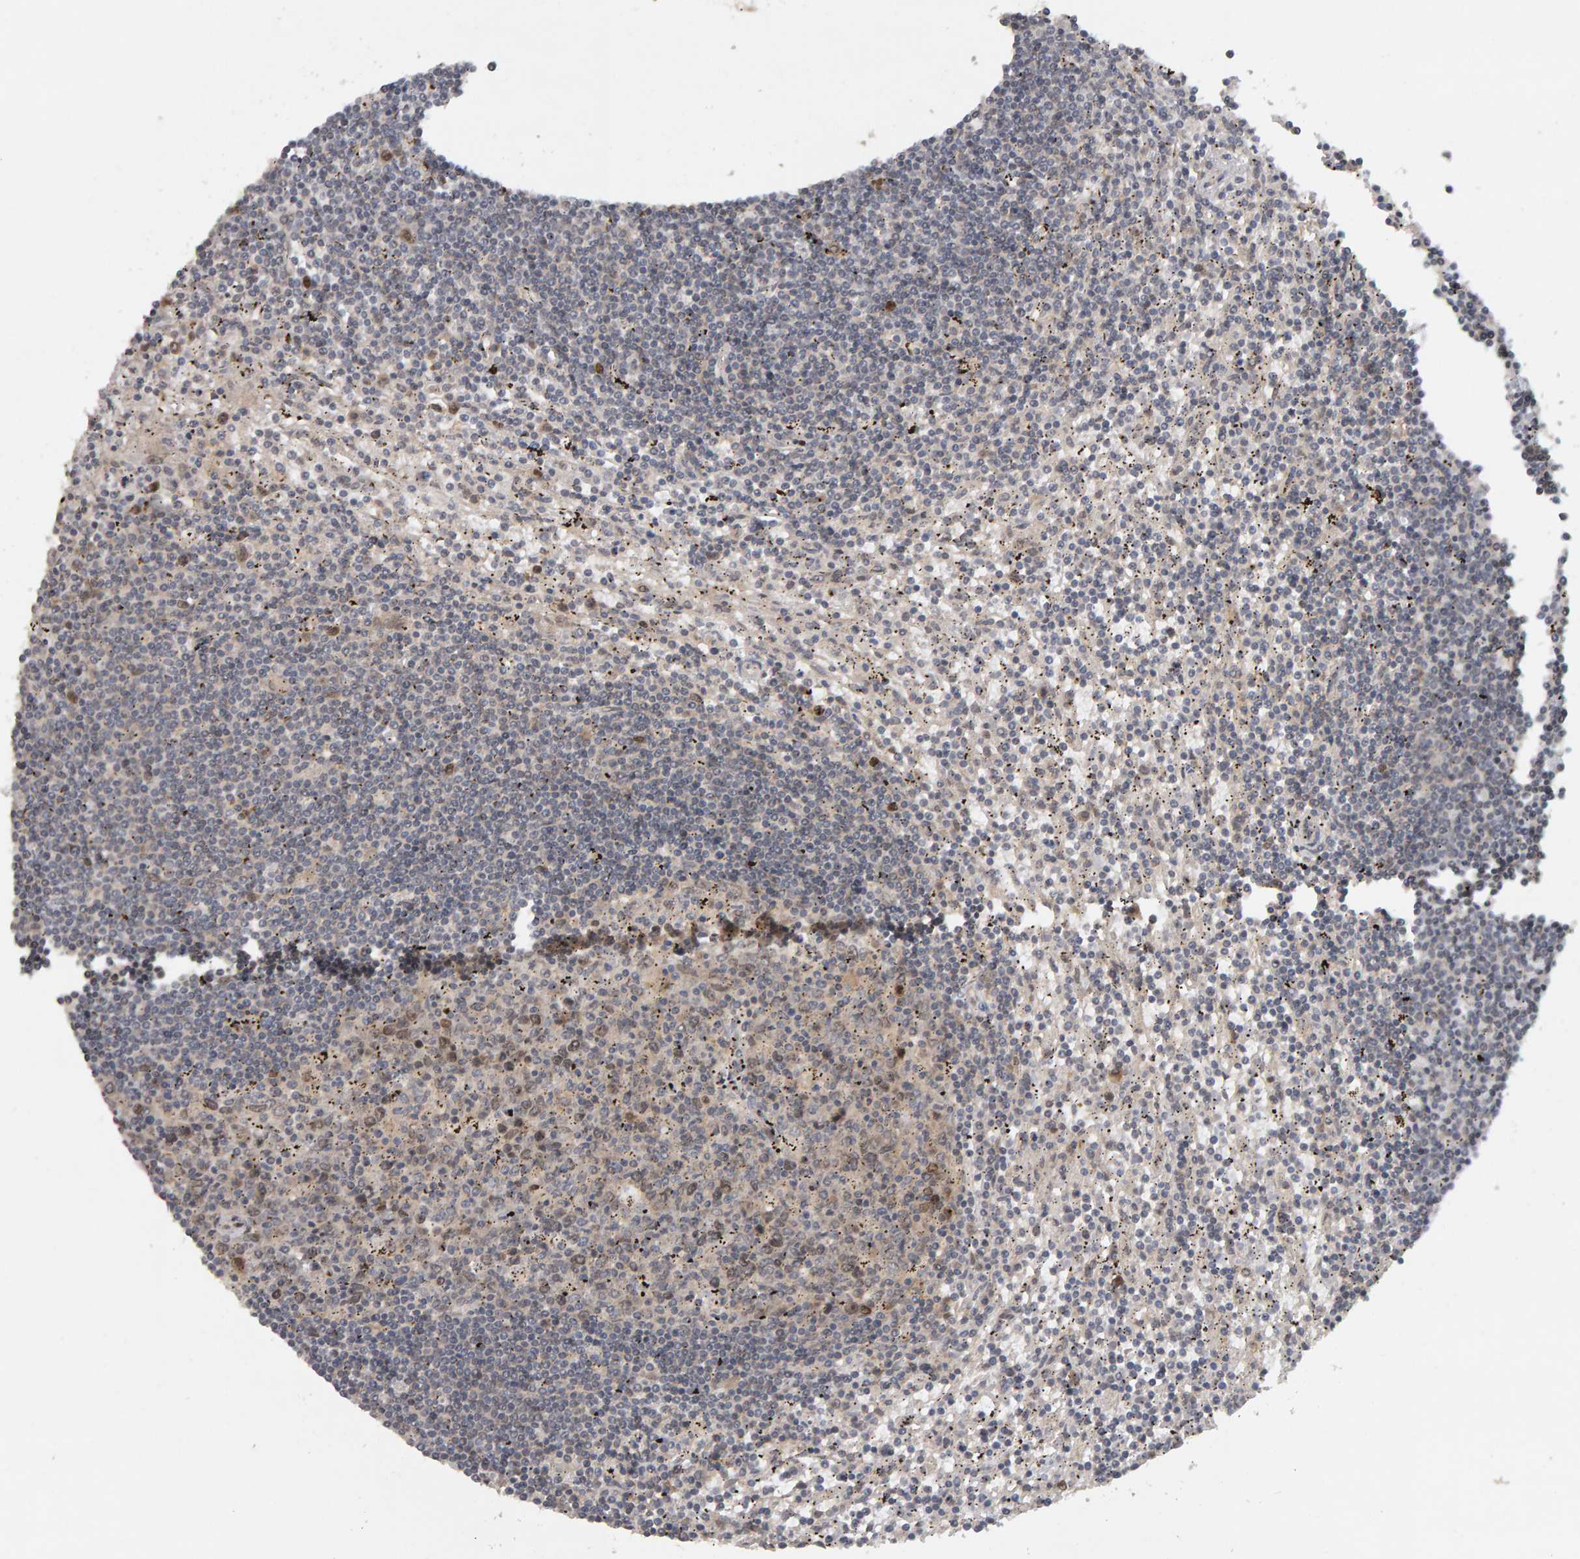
{"staining": {"intensity": "weak", "quantity": "<25%", "location": "nuclear"}, "tissue": "lymphoma", "cell_type": "Tumor cells", "image_type": "cancer", "snomed": [{"axis": "morphology", "description": "Malignant lymphoma, non-Hodgkin's type, Low grade"}, {"axis": "topography", "description": "Spleen"}], "caption": "An IHC histopathology image of lymphoma is shown. There is no staining in tumor cells of lymphoma.", "gene": "CDCA5", "patient": {"sex": "male", "age": 76}}